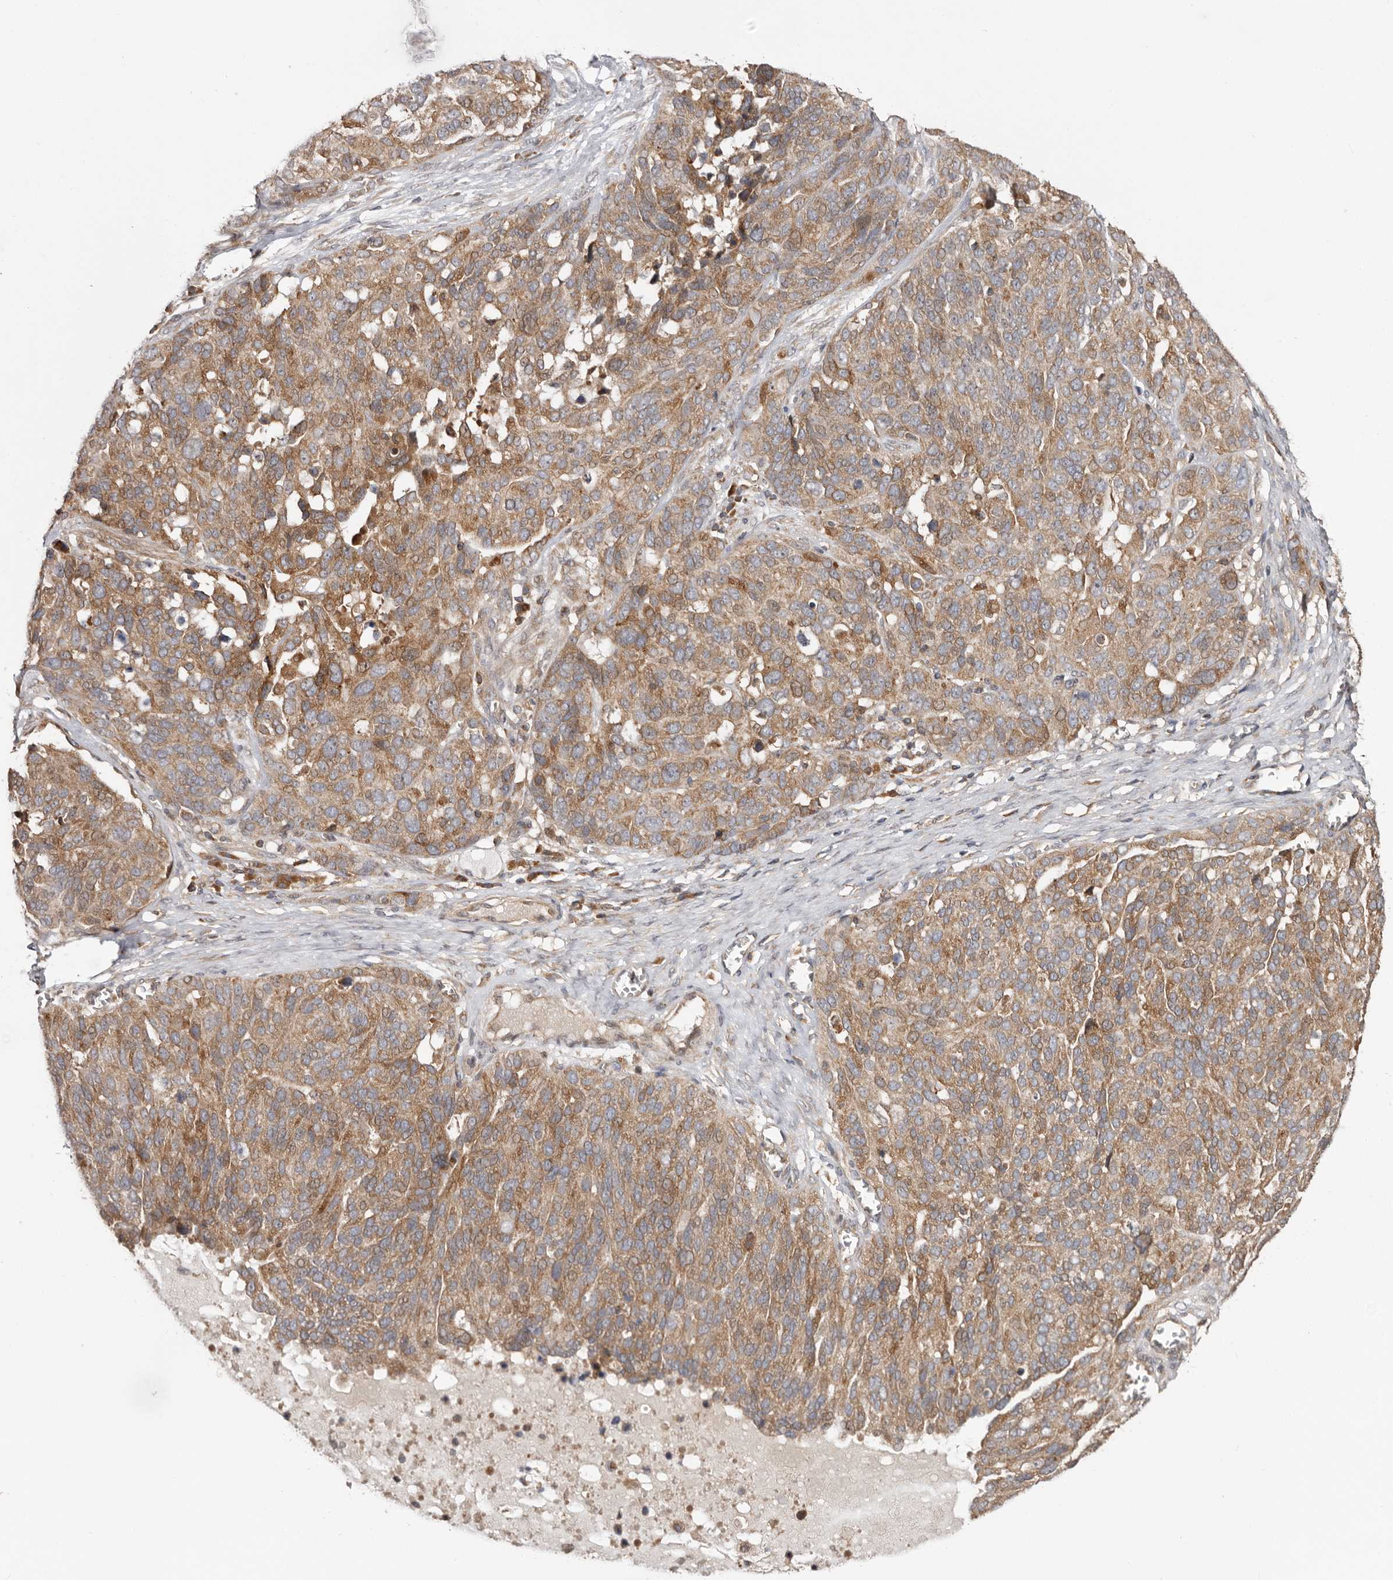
{"staining": {"intensity": "moderate", "quantity": ">75%", "location": "cytoplasmic/membranous"}, "tissue": "ovarian cancer", "cell_type": "Tumor cells", "image_type": "cancer", "snomed": [{"axis": "morphology", "description": "Cystadenocarcinoma, serous, NOS"}, {"axis": "topography", "description": "Ovary"}], "caption": "Immunohistochemistry (IHC) histopathology image of neoplastic tissue: human serous cystadenocarcinoma (ovarian) stained using immunohistochemistry reveals medium levels of moderate protein expression localized specifically in the cytoplasmic/membranous of tumor cells, appearing as a cytoplasmic/membranous brown color.", "gene": "TMUB1", "patient": {"sex": "female", "age": 44}}